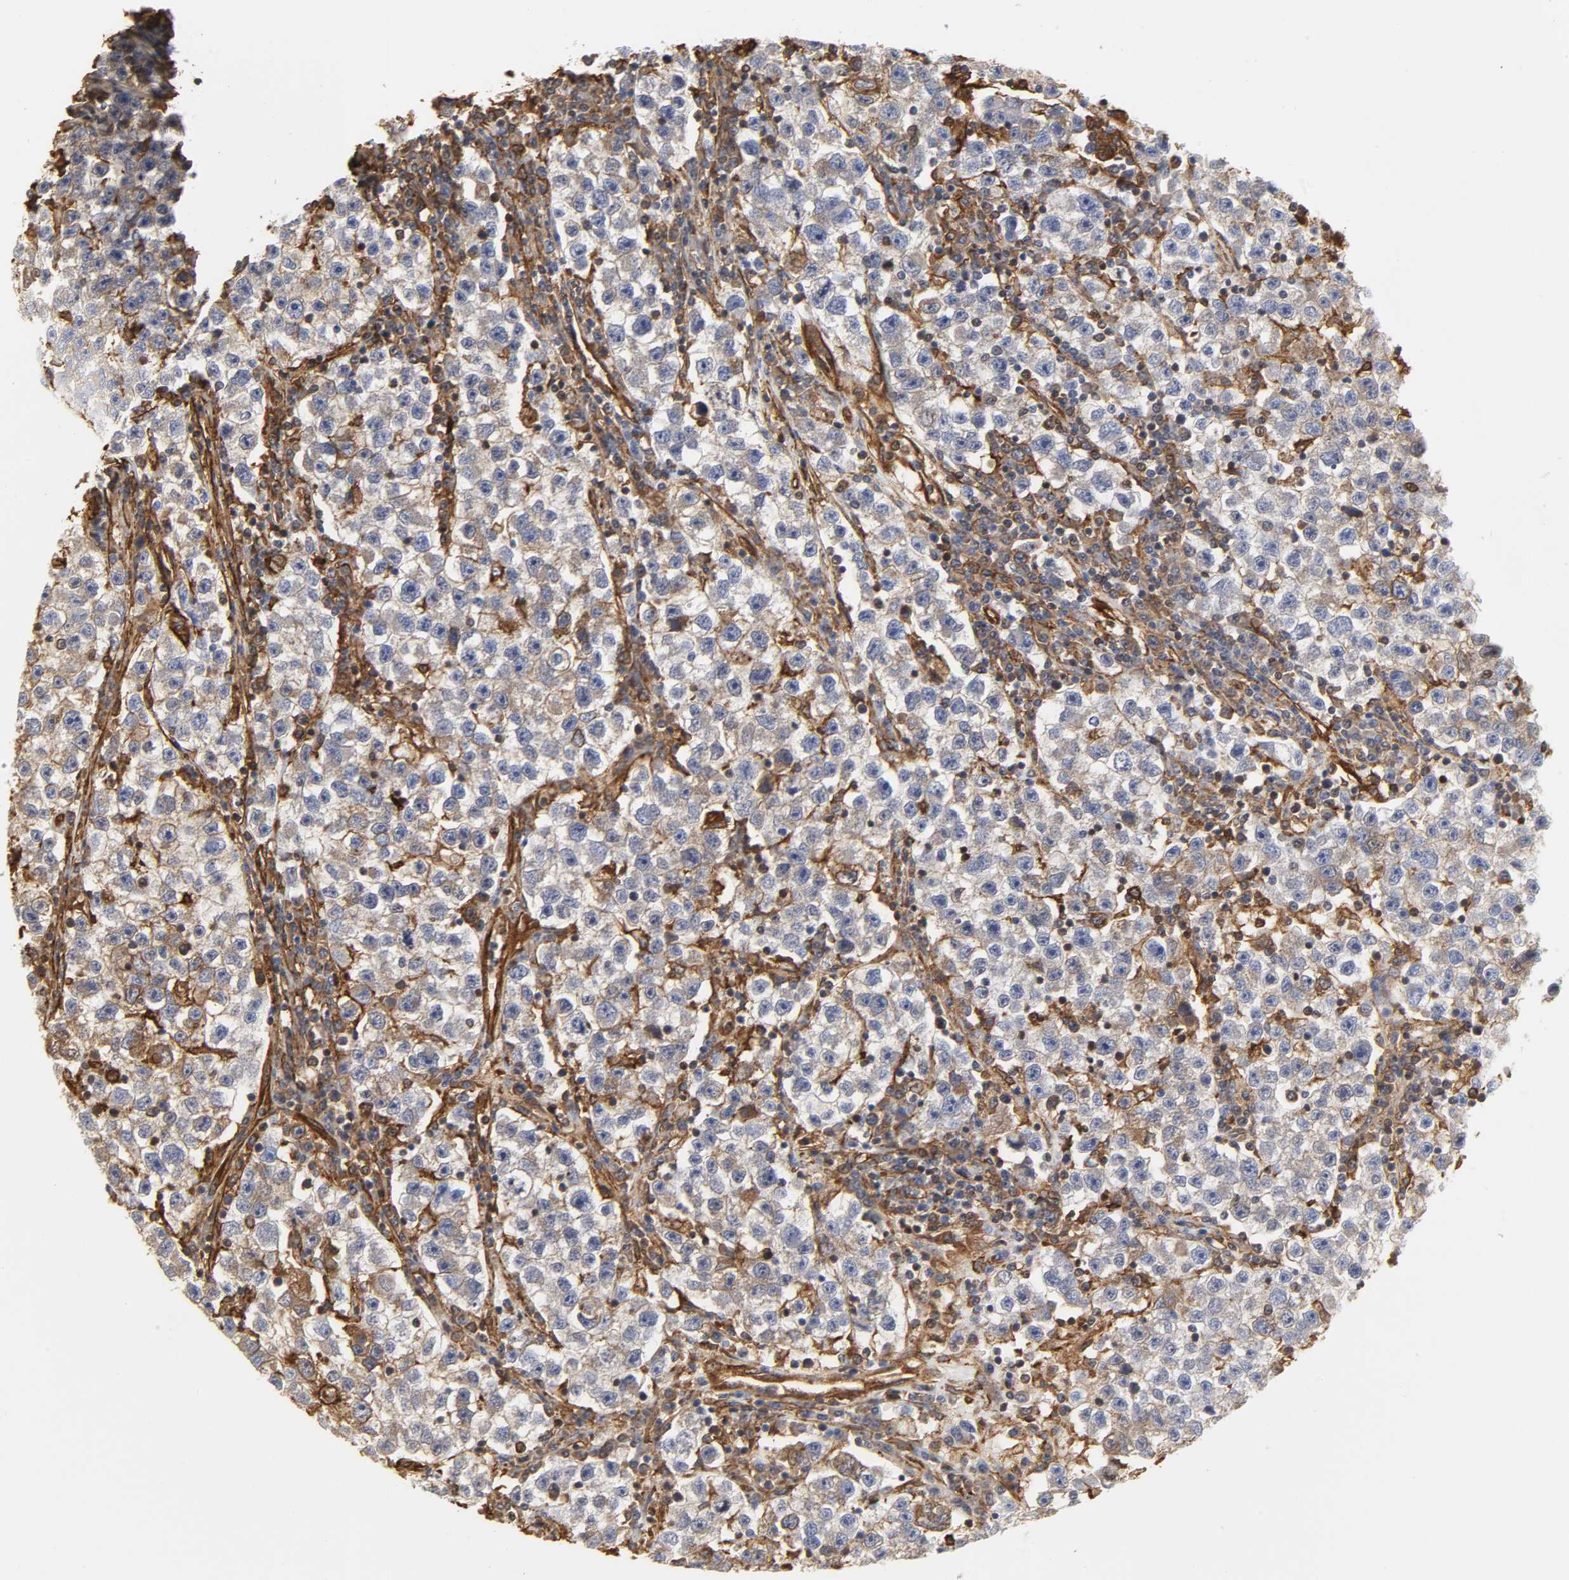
{"staining": {"intensity": "negative", "quantity": "none", "location": "none"}, "tissue": "testis cancer", "cell_type": "Tumor cells", "image_type": "cancer", "snomed": [{"axis": "morphology", "description": "Seminoma, NOS"}, {"axis": "topography", "description": "Testis"}], "caption": "Immunohistochemical staining of human seminoma (testis) demonstrates no significant staining in tumor cells.", "gene": "ANXA2", "patient": {"sex": "male", "age": 22}}